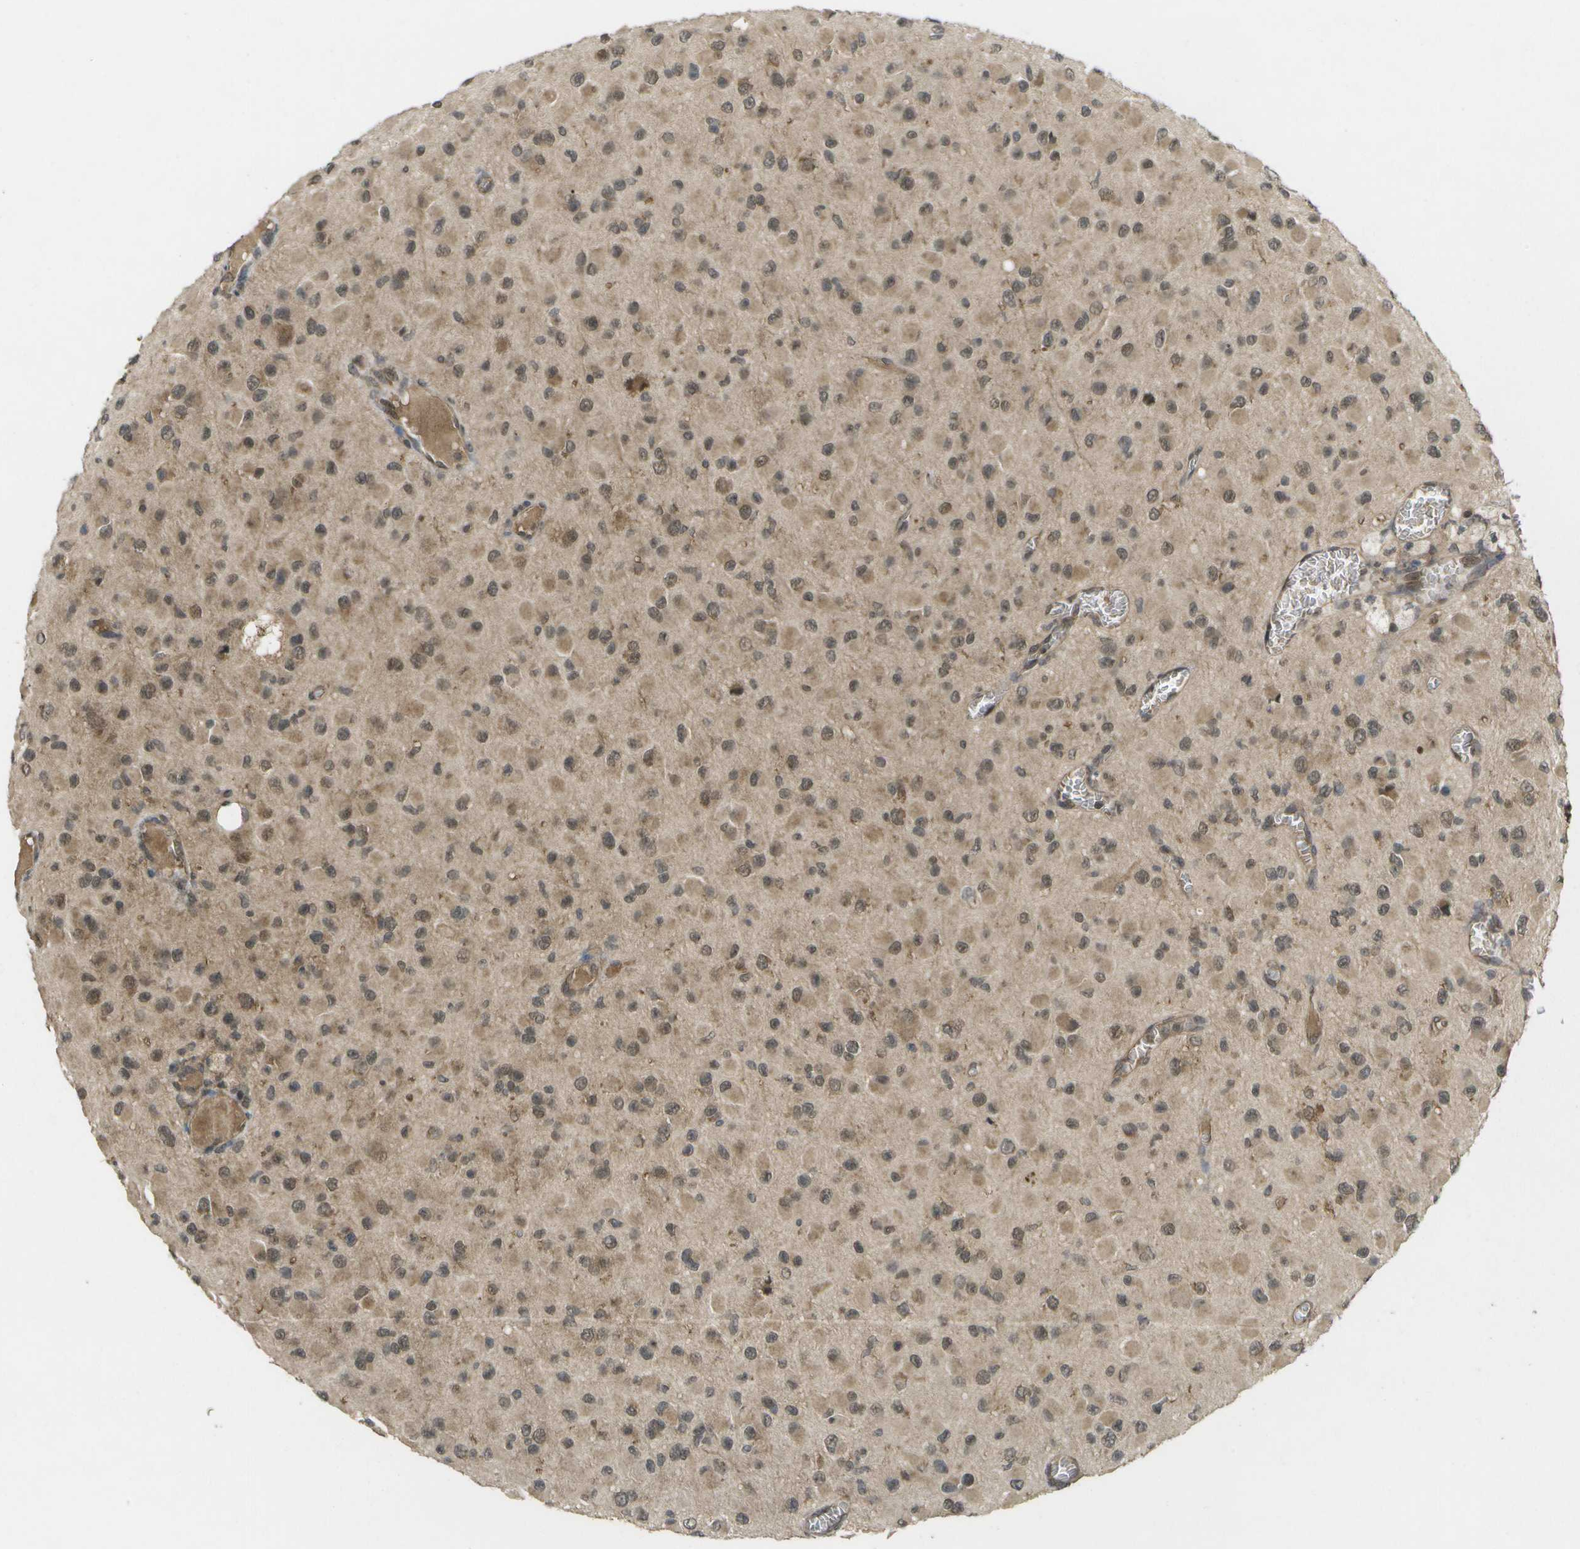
{"staining": {"intensity": "weak", "quantity": ">75%", "location": "cytoplasmic/membranous,nuclear"}, "tissue": "glioma", "cell_type": "Tumor cells", "image_type": "cancer", "snomed": [{"axis": "morphology", "description": "Glioma, malignant, Low grade"}, {"axis": "topography", "description": "Brain"}], "caption": "Immunohistochemical staining of malignant low-grade glioma demonstrates weak cytoplasmic/membranous and nuclear protein positivity in approximately >75% of tumor cells. Using DAB (brown) and hematoxylin (blue) stains, captured at high magnification using brightfield microscopy.", "gene": "ALAS1", "patient": {"sex": "male", "age": 42}}